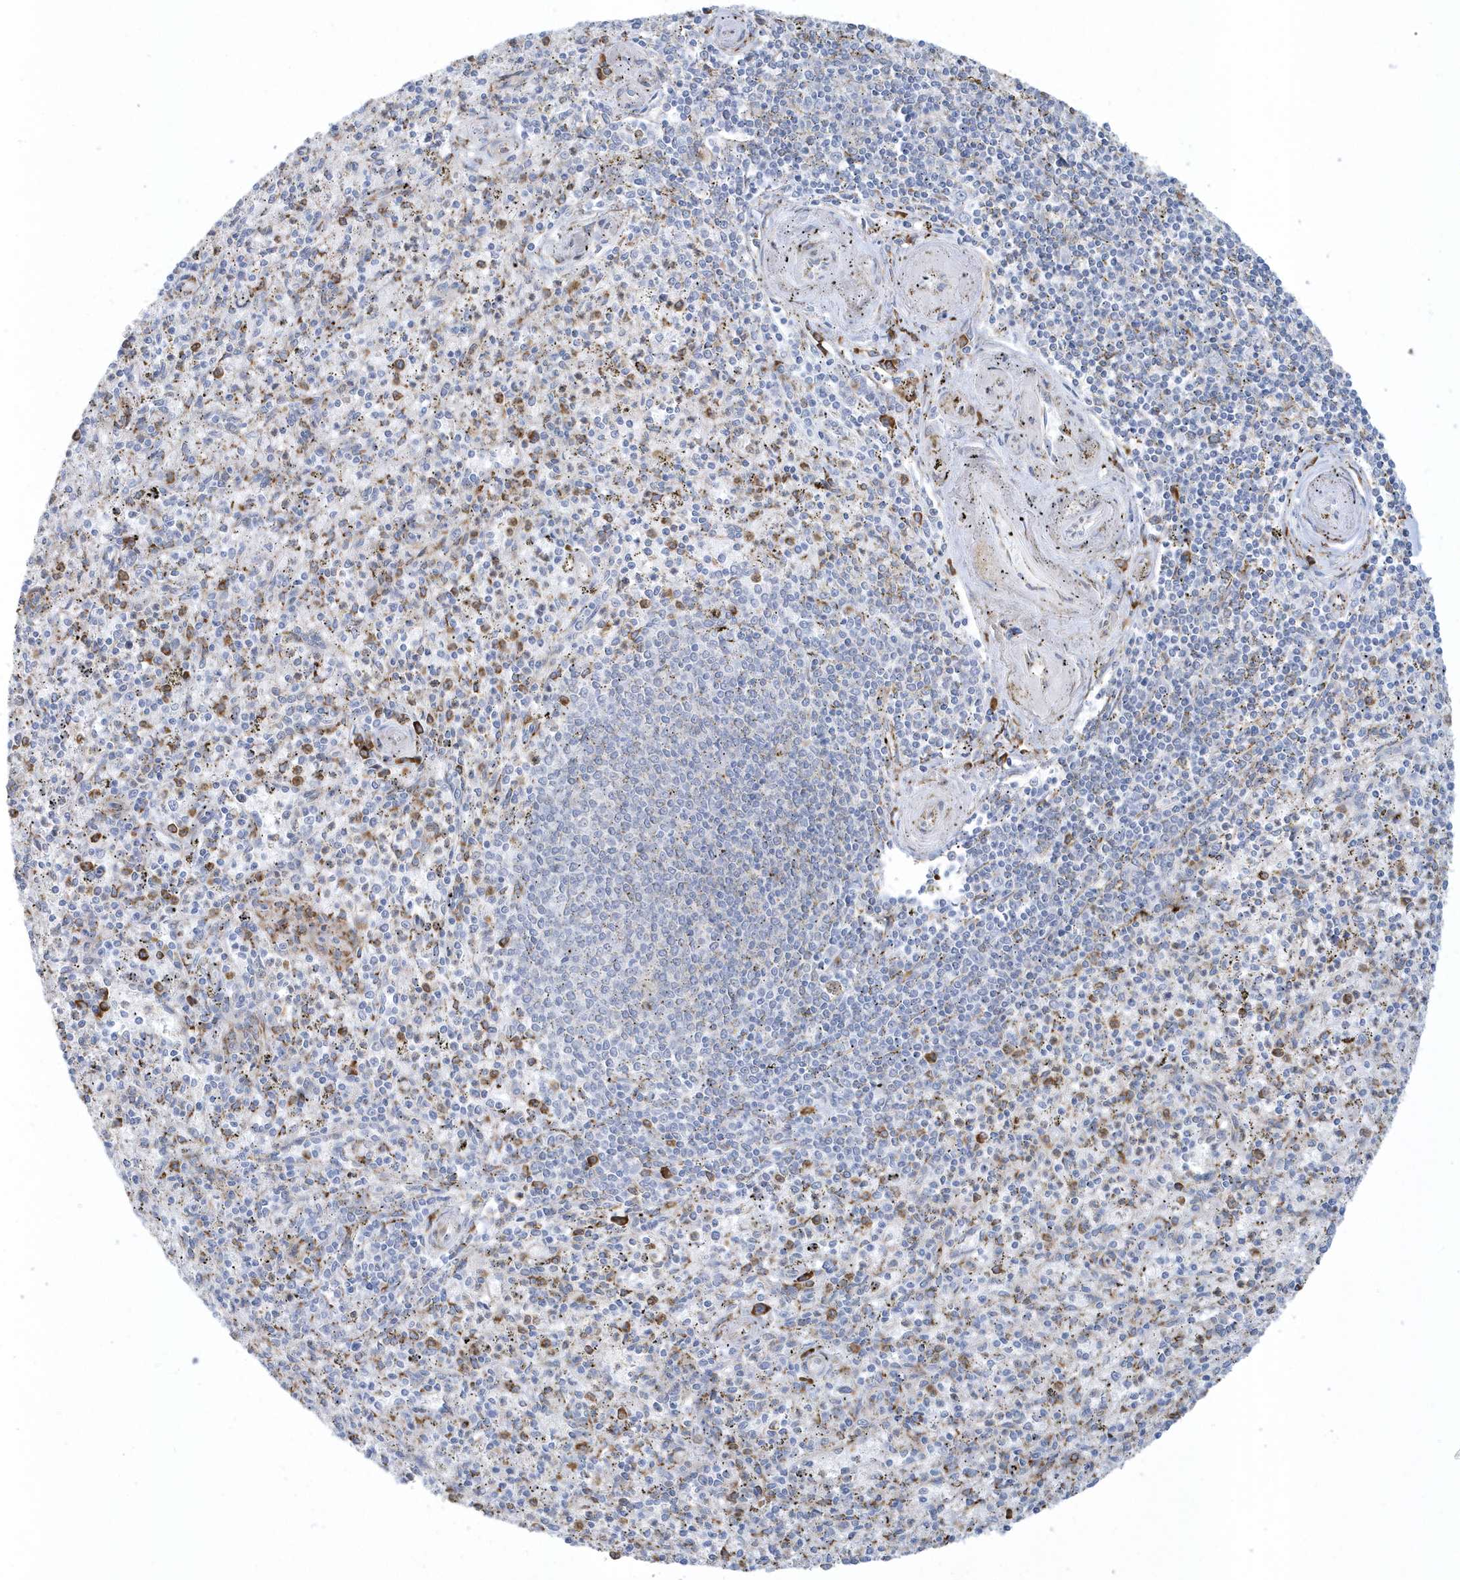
{"staining": {"intensity": "moderate", "quantity": "<25%", "location": "cytoplasmic/membranous"}, "tissue": "spleen", "cell_type": "Cells in red pulp", "image_type": "normal", "snomed": [{"axis": "morphology", "description": "Normal tissue, NOS"}, {"axis": "topography", "description": "Spleen"}], "caption": "The immunohistochemical stain highlights moderate cytoplasmic/membranous expression in cells in red pulp of normal spleen.", "gene": "DCAF1", "patient": {"sex": "male", "age": 72}}